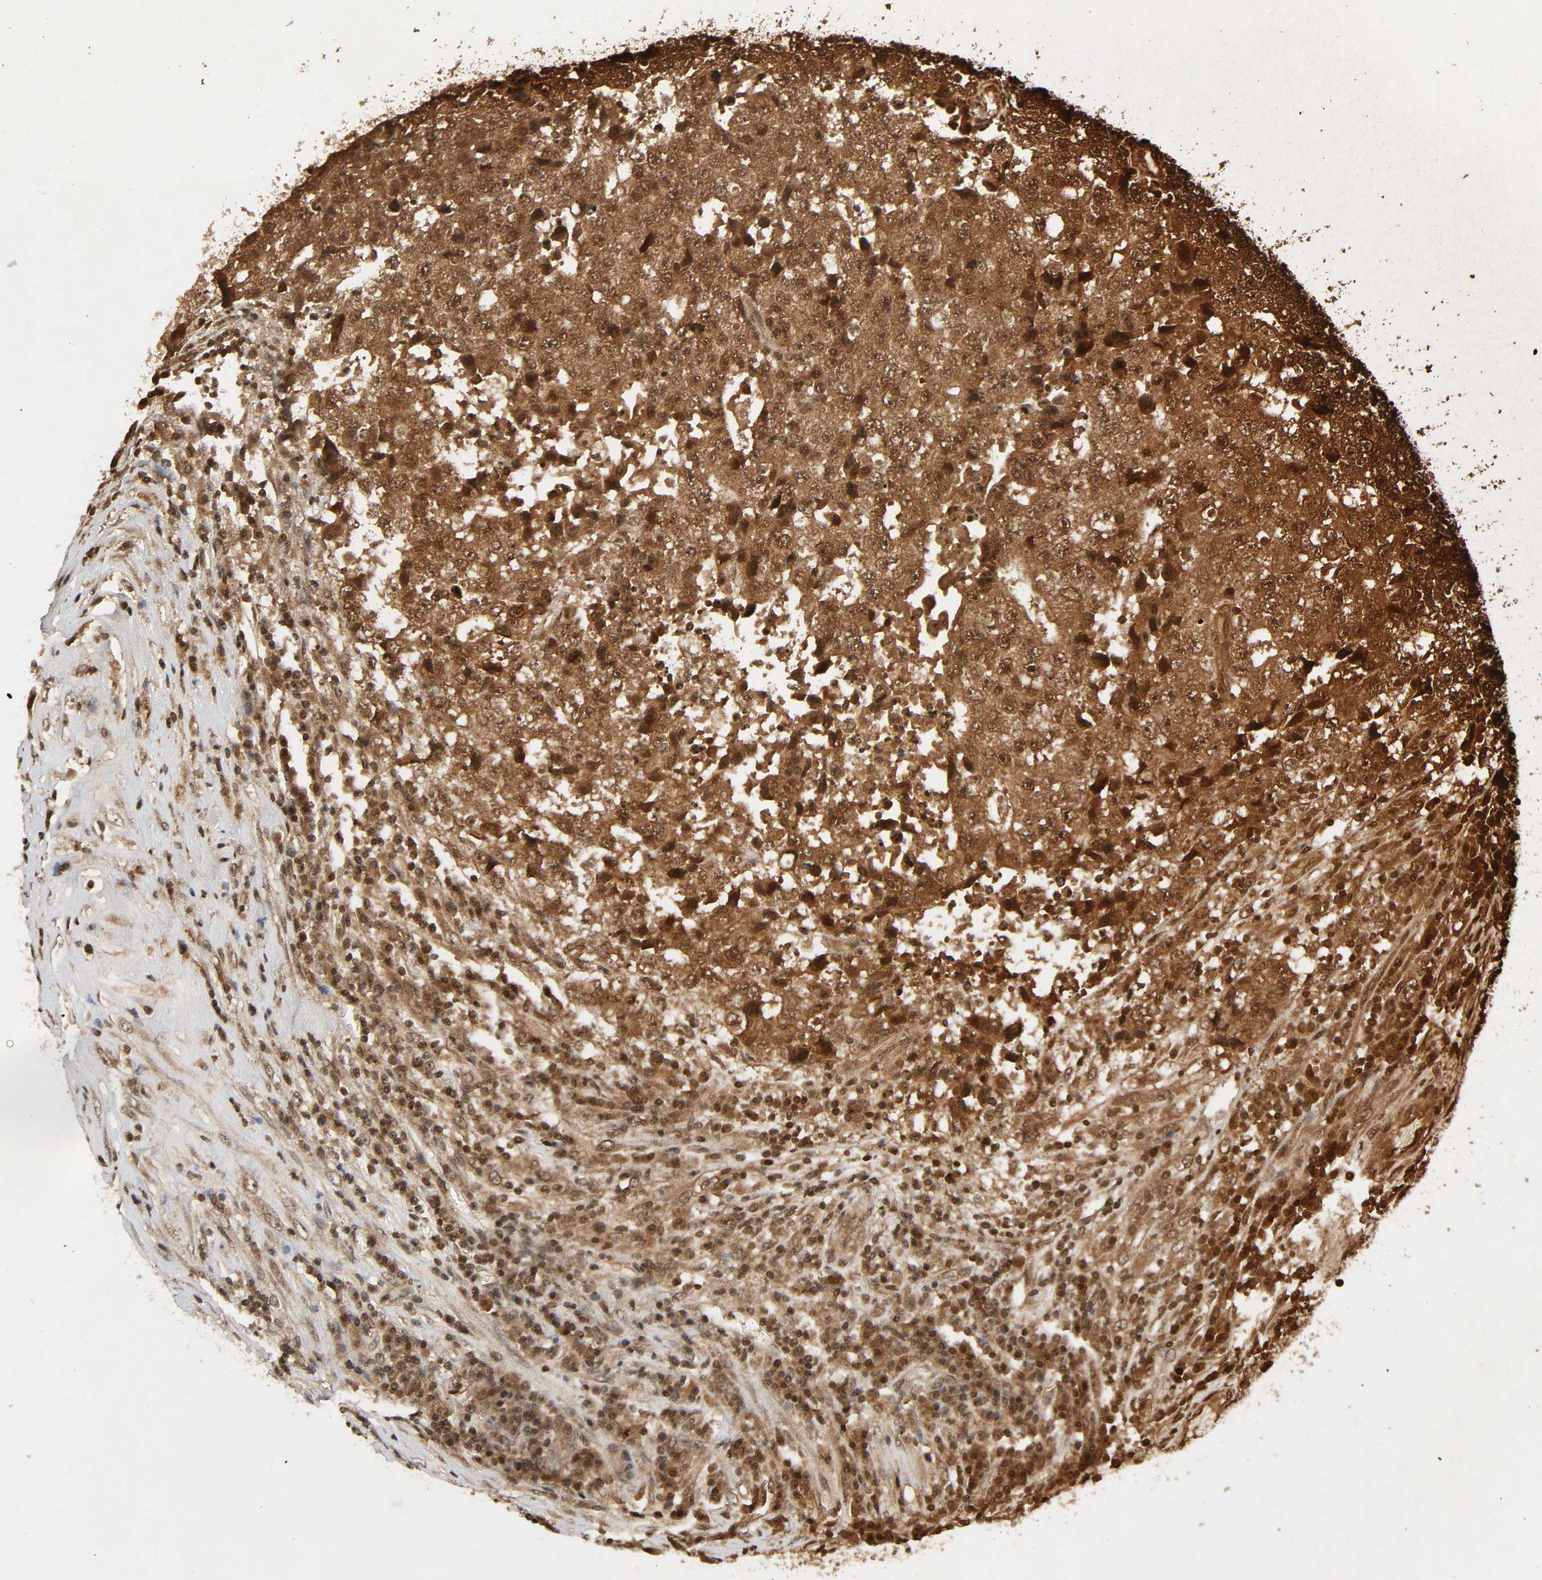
{"staining": {"intensity": "strong", "quantity": ">75%", "location": "cytoplasmic/membranous,nuclear"}, "tissue": "testis cancer", "cell_type": "Tumor cells", "image_type": "cancer", "snomed": [{"axis": "morphology", "description": "Necrosis, NOS"}, {"axis": "morphology", "description": "Carcinoma, Embryonal, NOS"}, {"axis": "topography", "description": "Testis"}], "caption": "Human testis cancer (embryonal carcinoma) stained for a protein (brown) reveals strong cytoplasmic/membranous and nuclear positive staining in about >75% of tumor cells.", "gene": "MAPKAPK5", "patient": {"sex": "male", "age": 19}}